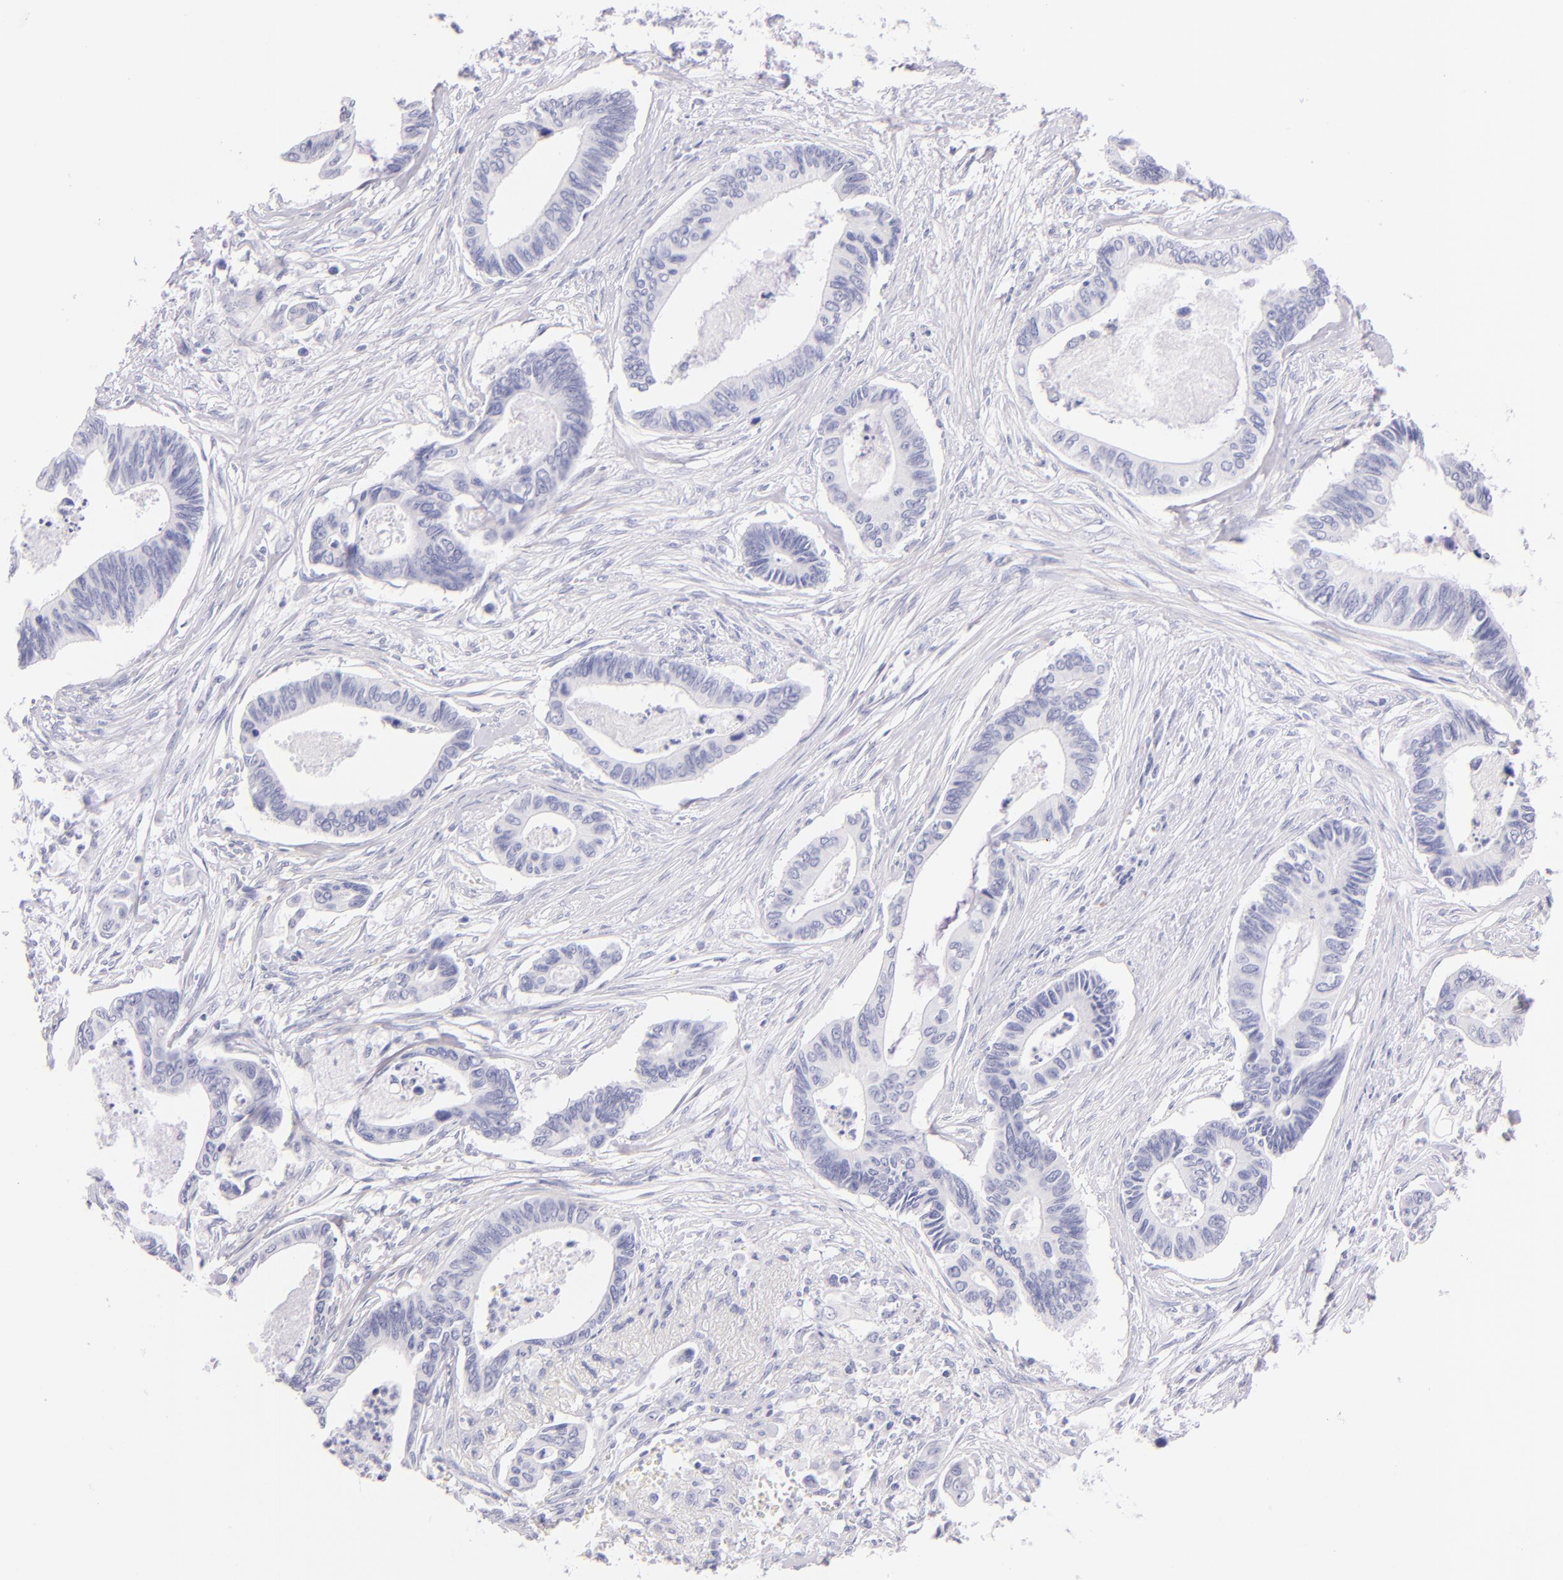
{"staining": {"intensity": "negative", "quantity": "none", "location": "none"}, "tissue": "pancreatic cancer", "cell_type": "Tumor cells", "image_type": "cancer", "snomed": [{"axis": "morphology", "description": "Adenocarcinoma, NOS"}, {"axis": "topography", "description": "Pancreas"}], "caption": "There is no significant positivity in tumor cells of adenocarcinoma (pancreatic).", "gene": "SDC1", "patient": {"sex": "female", "age": 70}}